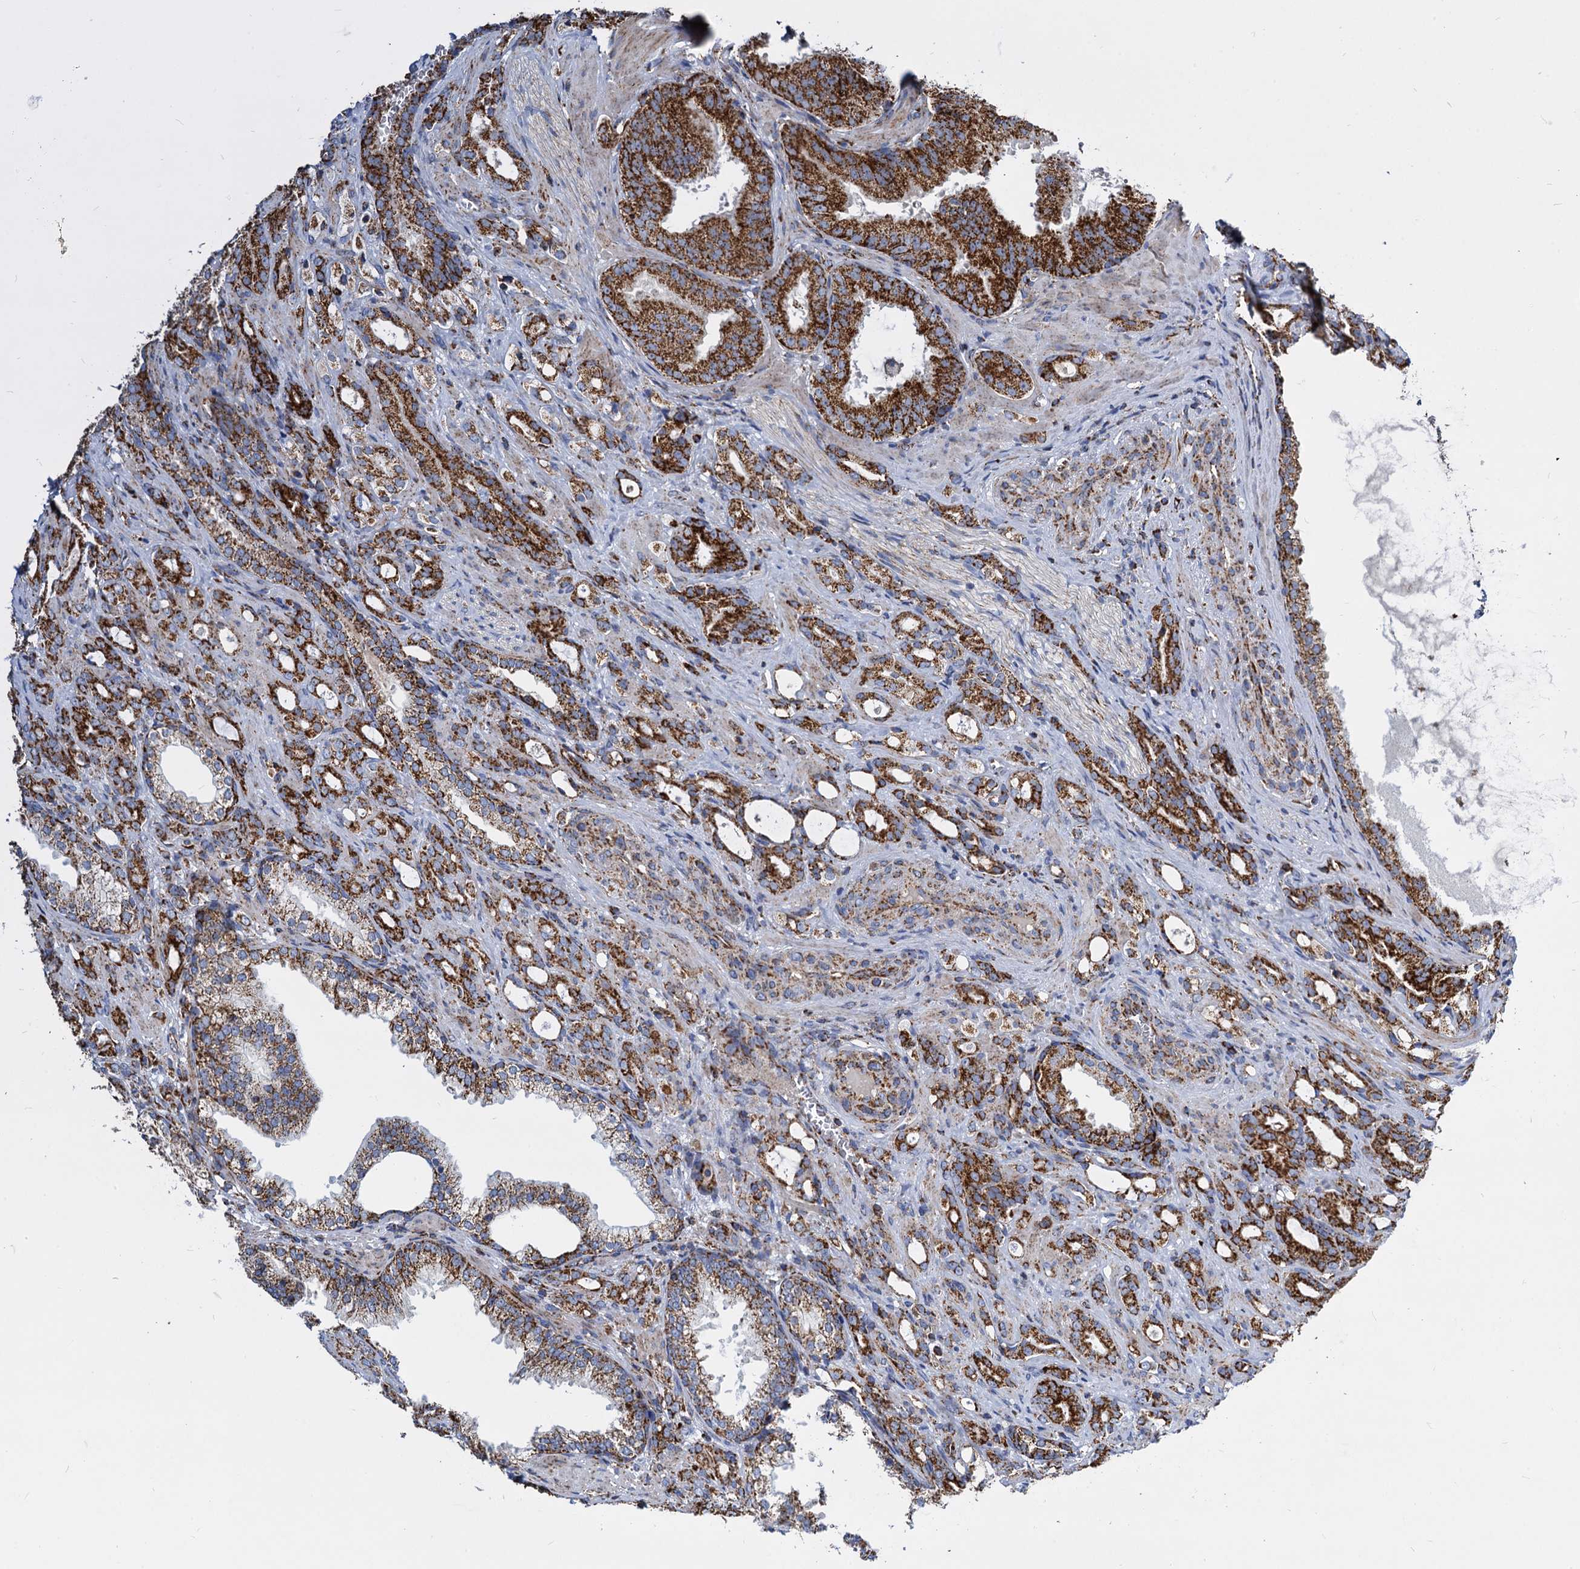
{"staining": {"intensity": "strong", "quantity": ">75%", "location": "cytoplasmic/membranous"}, "tissue": "prostate cancer", "cell_type": "Tumor cells", "image_type": "cancer", "snomed": [{"axis": "morphology", "description": "Adenocarcinoma, High grade"}, {"axis": "topography", "description": "Prostate"}], "caption": "Immunohistochemistry (IHC) (DAB (3,3'-diaminobenzidine)) staining of prostate cancer reveals strong cytoplasmic/membranous protein staining in about >75% of tumor cells. Using DAB (brown) and hematoxylin (blue) stains, captured at high magnification using brightfield microscopy.", "gene": "TIMM10", "patient": {"sex": "male", "age": 72}}